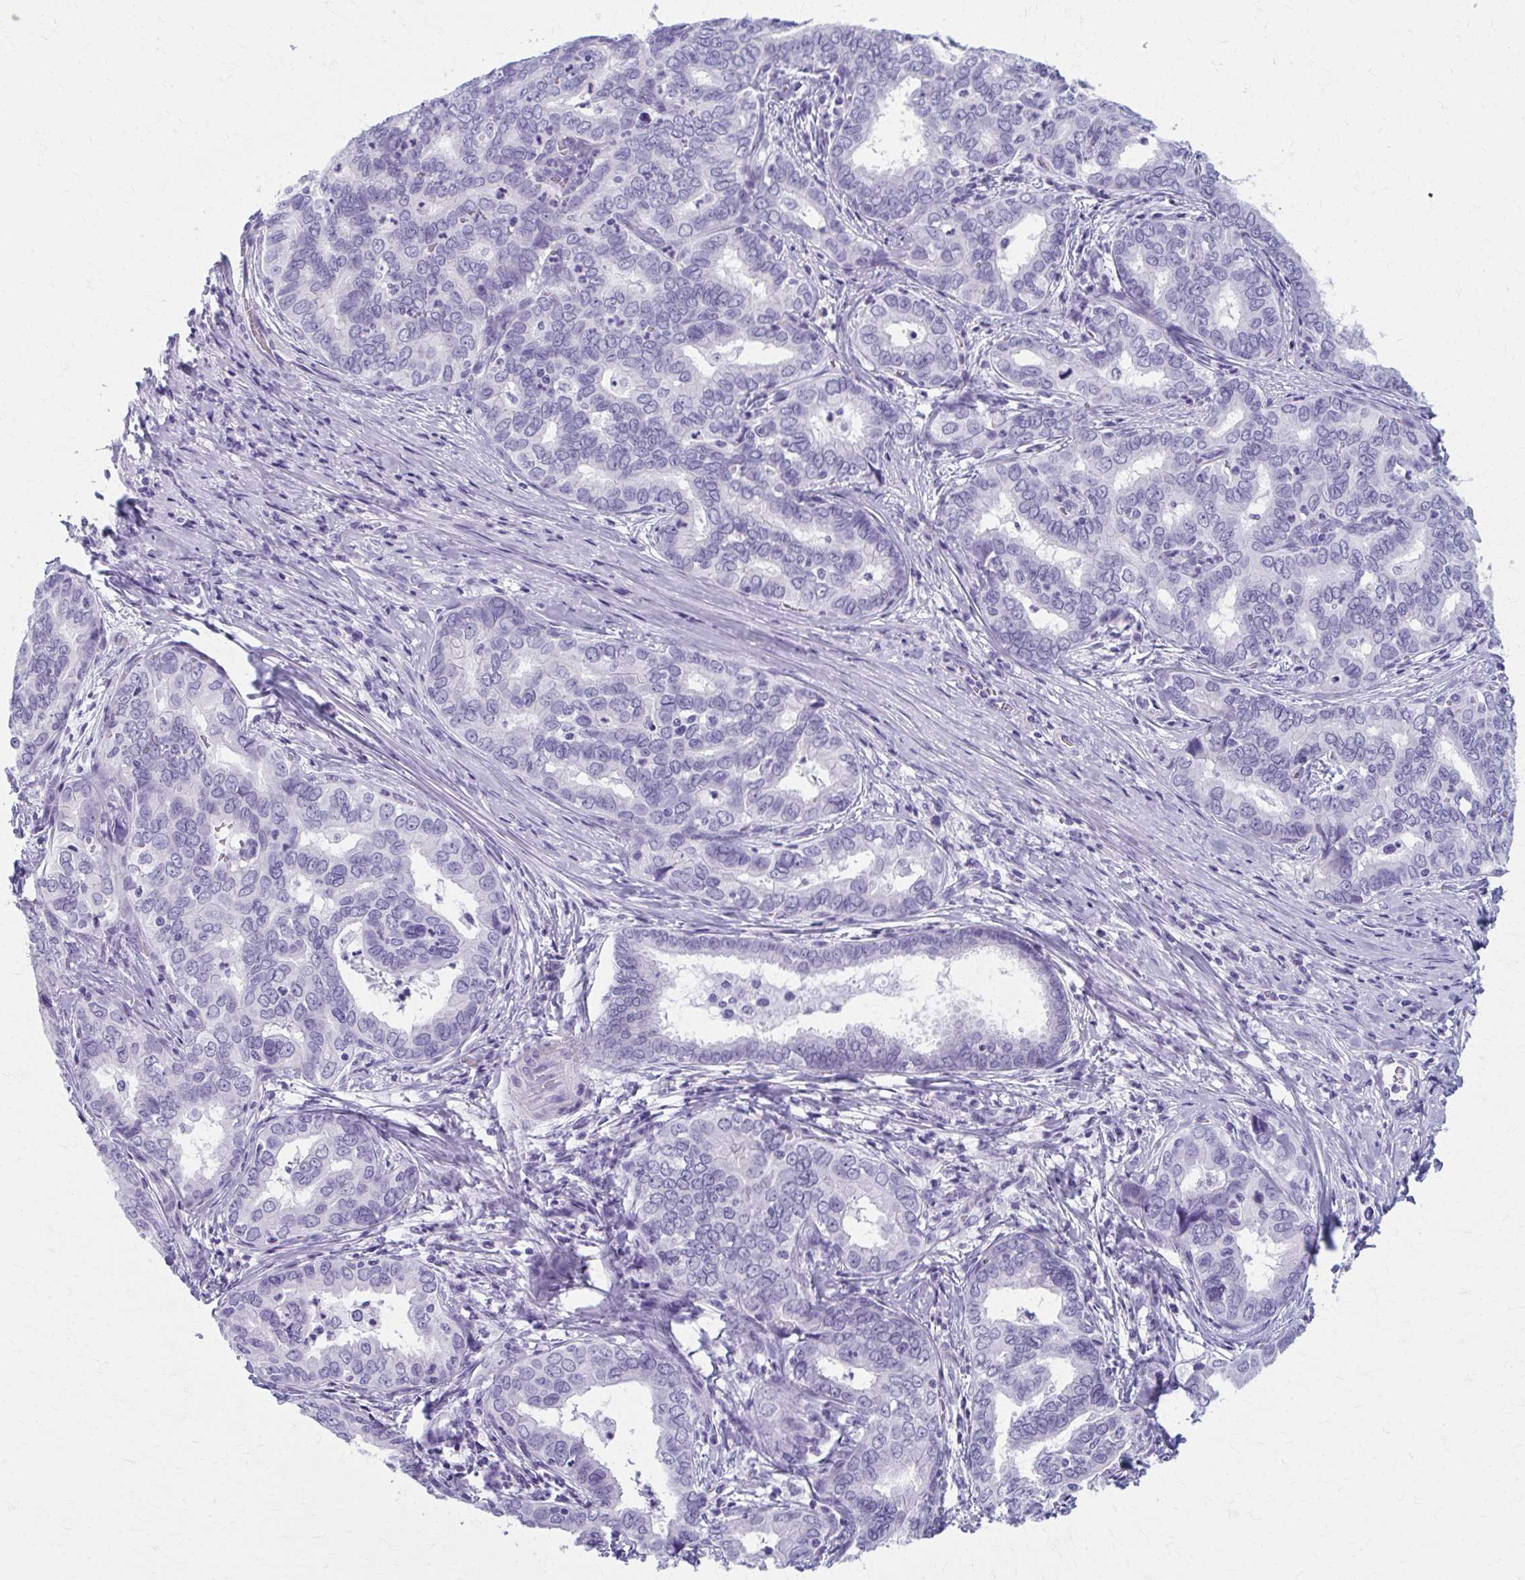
{"staining": {"intensity": "negative", "quantity": "none", "location": "none"}, "tissue": "liver cancer", "cell_type": "Tumor cells", "image_type": "cancer", "snomed": [{"axis": "morphology", "description": "Cholangiocarcinoma"}, {"axis": "topography", "description": "Liver"}], "caption": "High magnification brightfield microscopy of liver cholangiocarcinoma stained with DAB (brown) and counterstained with hematoxylin (blue): tumor cells show no significant staining.", "gene": "MPLKIP", "patient": {"sex": "female", "age": 64}}